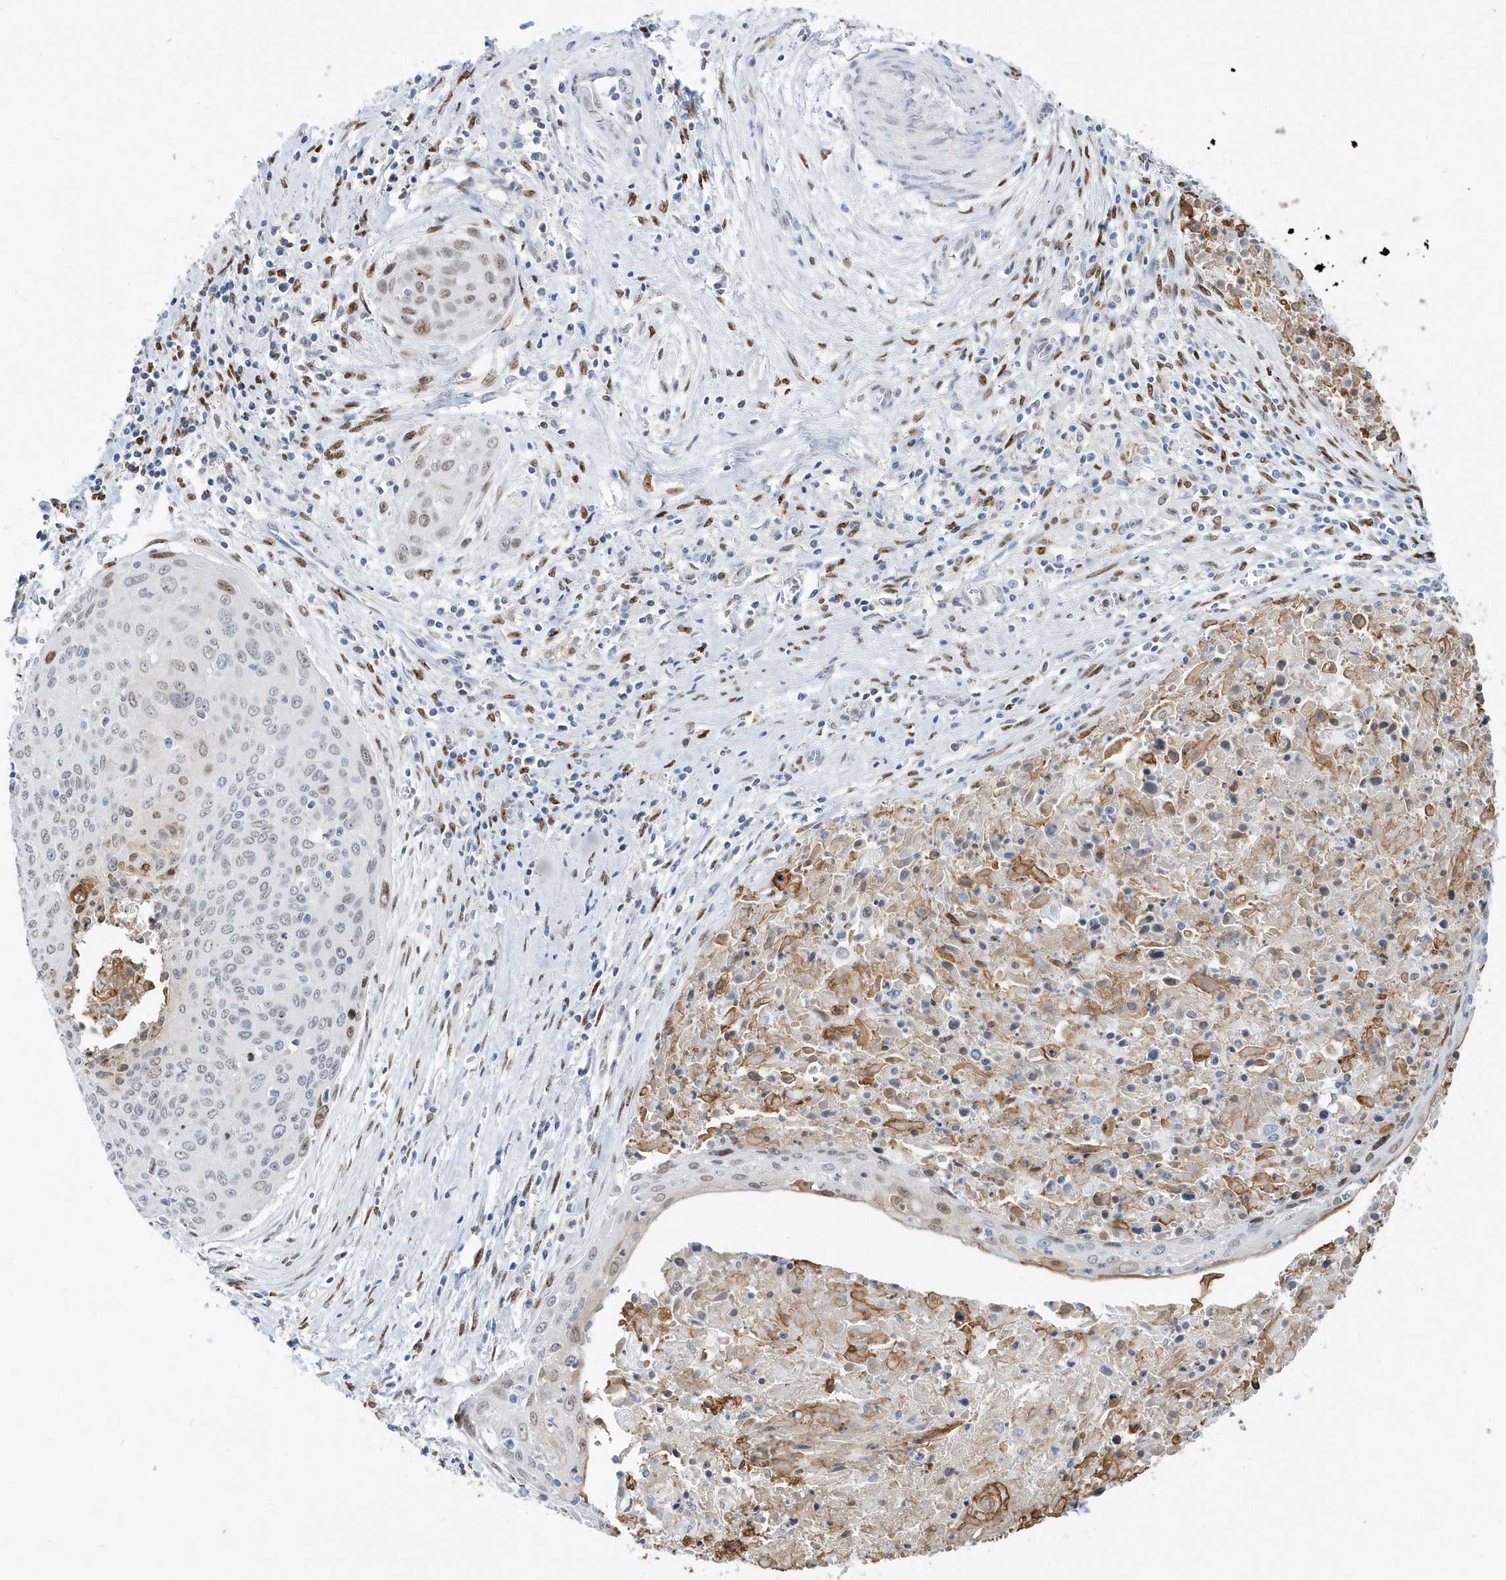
{"staining": {"intensity": "moderate", "quantity": "<25%", "location": "nuclear"}, "tissue": "cervical cancer", "cell_type": "Tumor cells", "image_type": "cancer", "snomed": [{"axis": "morphology", "description": "Squamous cell carcinoma, NOS"}, {"axis": "topography", "description": "Cervix"}], "caption": "Cervical cancer stained for a protein (brown) exhibits moderate nuclear positive staining in about <25% of tumor cells.", "gene": "MACROH2A2", "patient": {"sex": "female", "age": 55}}